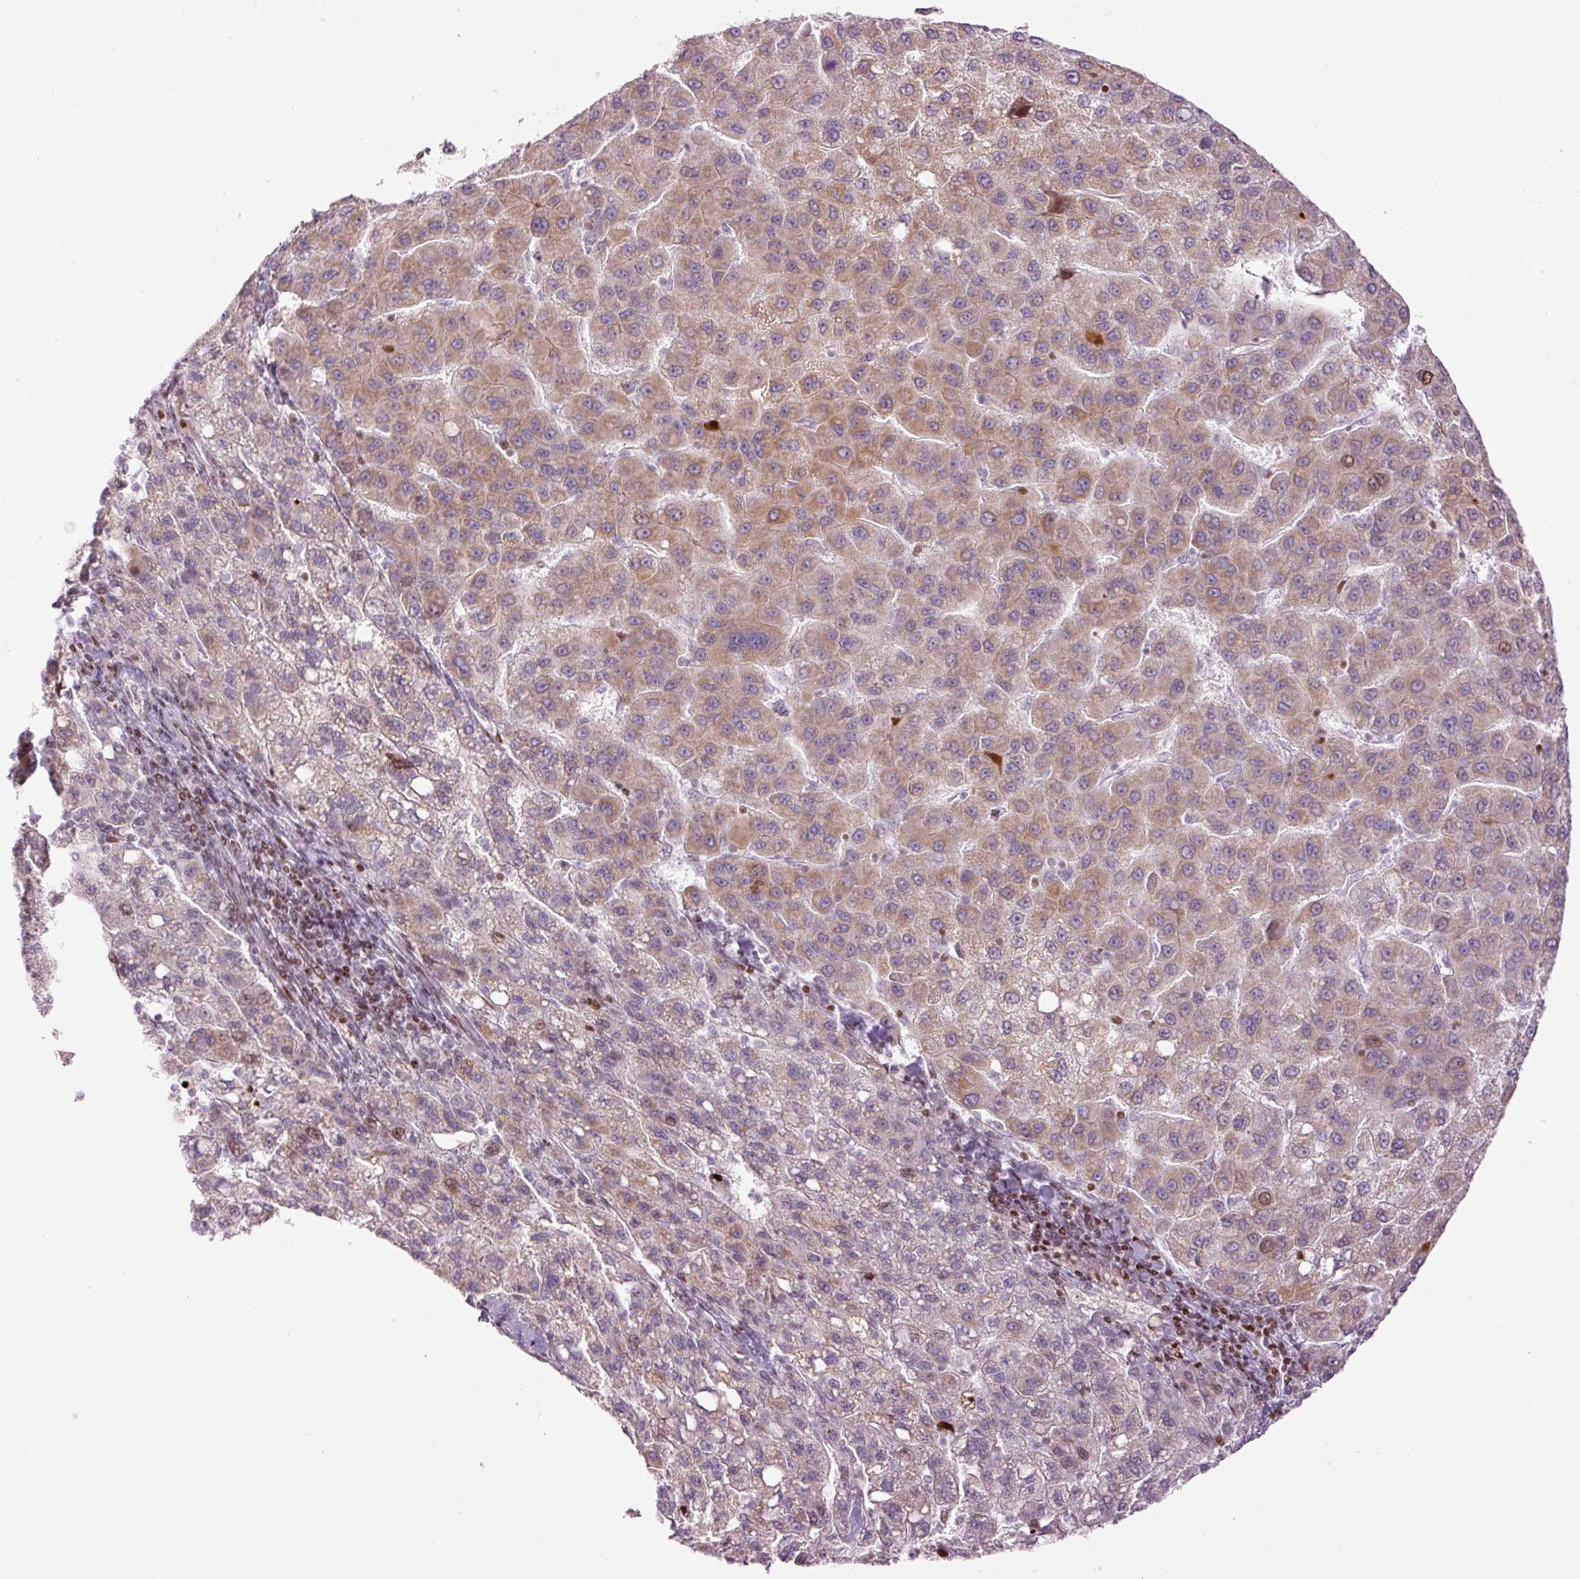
{"staining": {"intensity": "moderate", "quantity": ">75%", "location": "cytoplasmic/membranous"}, "tissue": "liver cancer", "cell_type": "Tumor cells", "image_type": "cancer", "snomed": [{"axis": "morphology", "description": "Carcinoma, Hepatocellular, NOS"}, {"axis": "topography", "description": "Liver"}], "caption": "Liver hepatocellular carcinoma was stained to show a protein in brown. There is medium levels of moderate cytoplasmic/membranous expression in approximately >75% of tumor cells.", "gene": "TMEM177", "patient": {"sex": "female", "age": 82}}